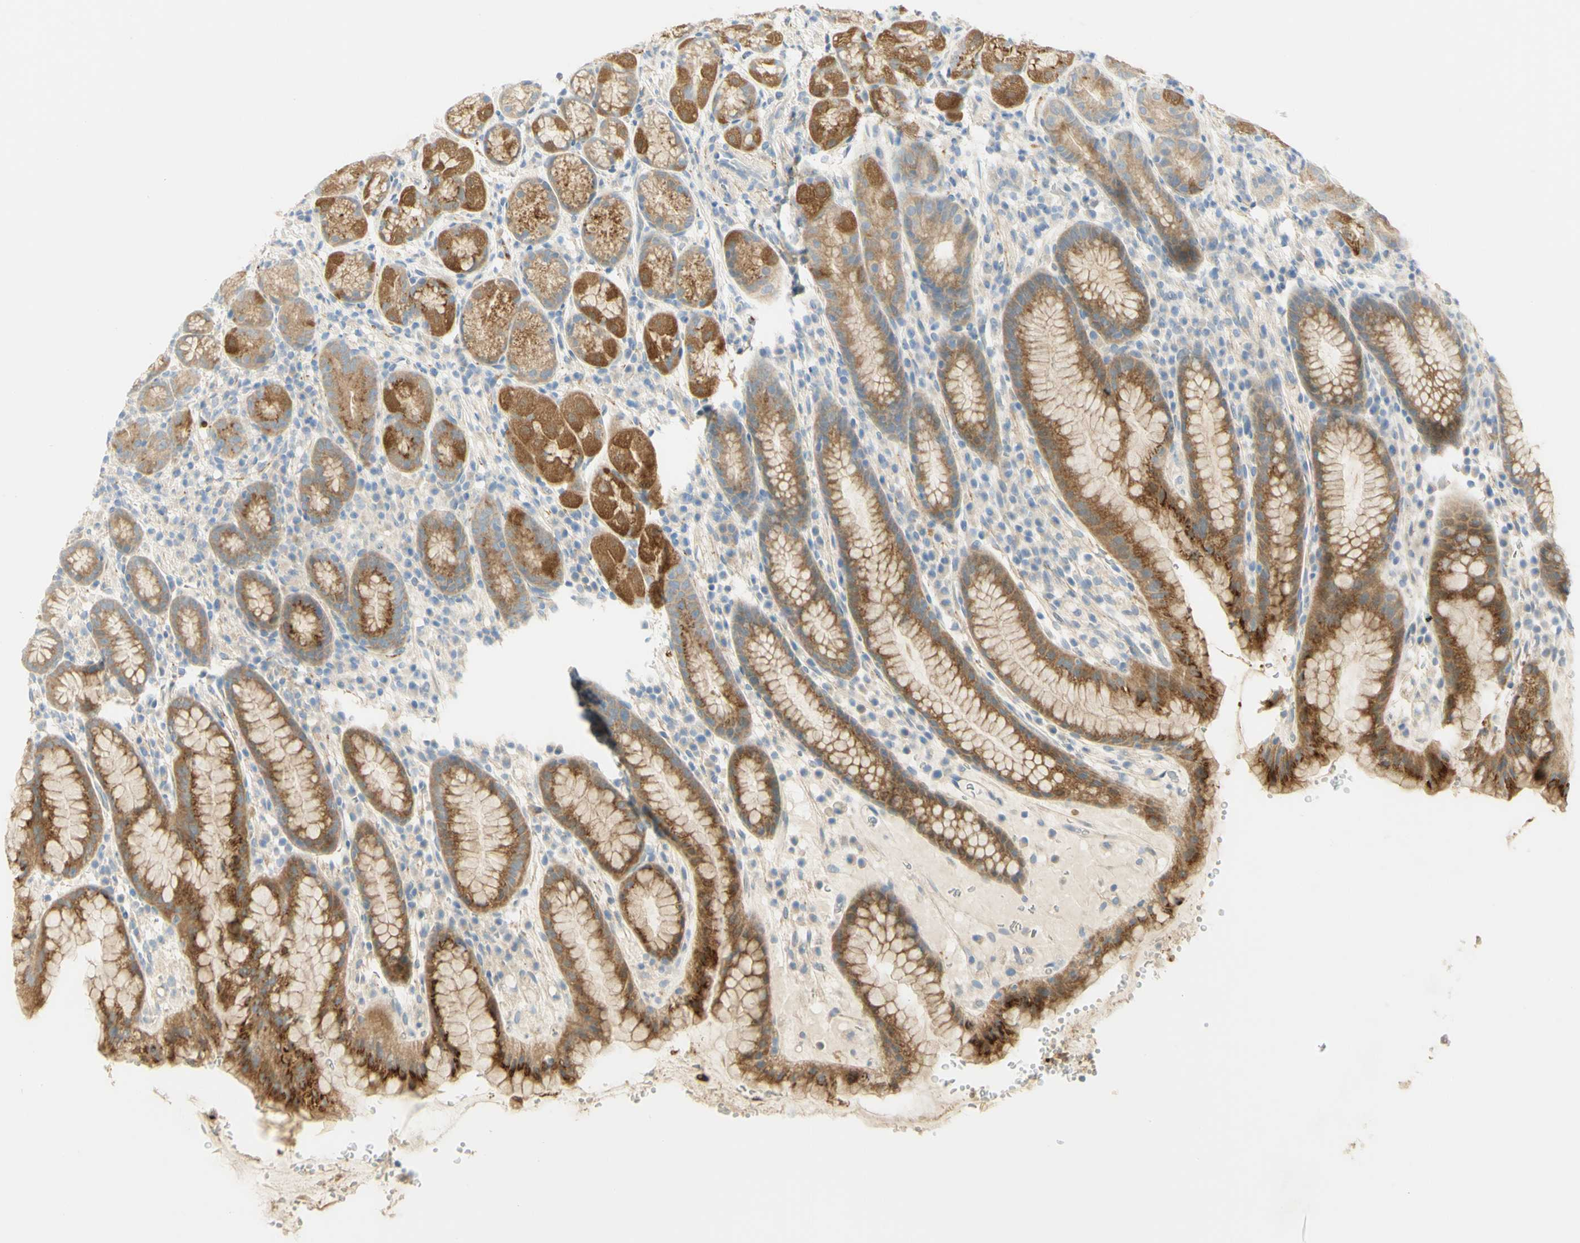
{"staining": {"intensity": "moderate", "quantity": "25%-75%", "location": "cytoplasmic/membranous"}, "tissue": "stomach", "cell_type": "Glandular cells", "image_type": "normal", "snomed": [{"axis": "morphology", "description": "Normal tissue, NOS"}, {"axis": "topography", "description": "Stomach, lower"}], "caption": "Stomach stained with IHC reveals moderate cytoplasmic/membranous expression in about 25%-75% of glandular cells. (DAB IHC with brightfield microscopy, high magnification).", "gene": "GCNT3", "patient": {"sex": "male", "age": 52}}